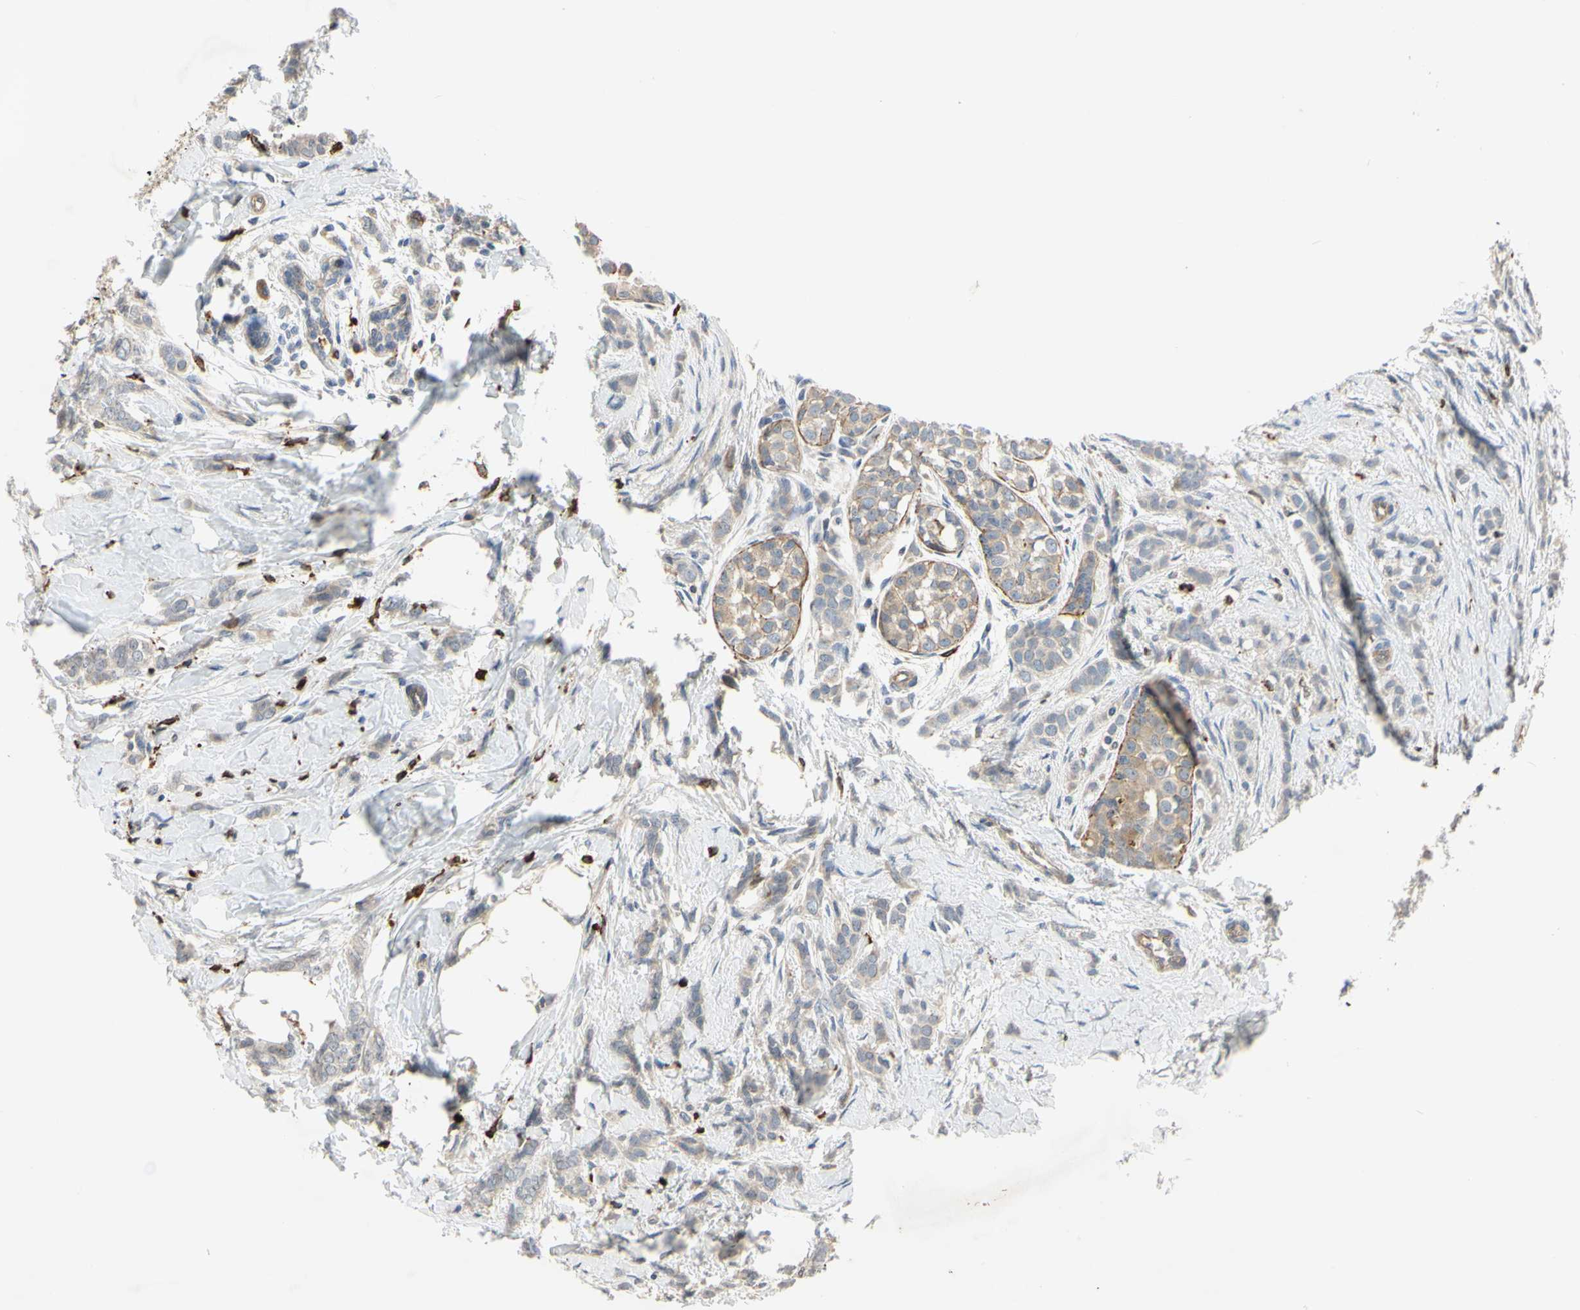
{"staining": {"intensity": "weak", "quantity": ">75%", "location": "cytoplasmic/membranous"}, "tissue": "breast cancer", "cell_type": "Tumor cells", "image_type": "cancer", "snomed": [{"axis": "morphology", "description": "Lobular carcinoma, in situ"}, {"axis": "morphology", "description": "Lobular carcinoma"}, {"axis": "topography", "description": "Breast"}], "caption": "Immunohistochemistry (IHC) histopathology image of neoplastic tissue: breast cancer (lobular carcinoma) stained using IHC exhibits low levels of weak protein expression localized specifically in the cytoplasmic/membranous of tumor cells, appearing as a cytoplasmic/membranous brown color.", "gene": "PLXNA2", "patient": {"sex": "female", "age": 41}}